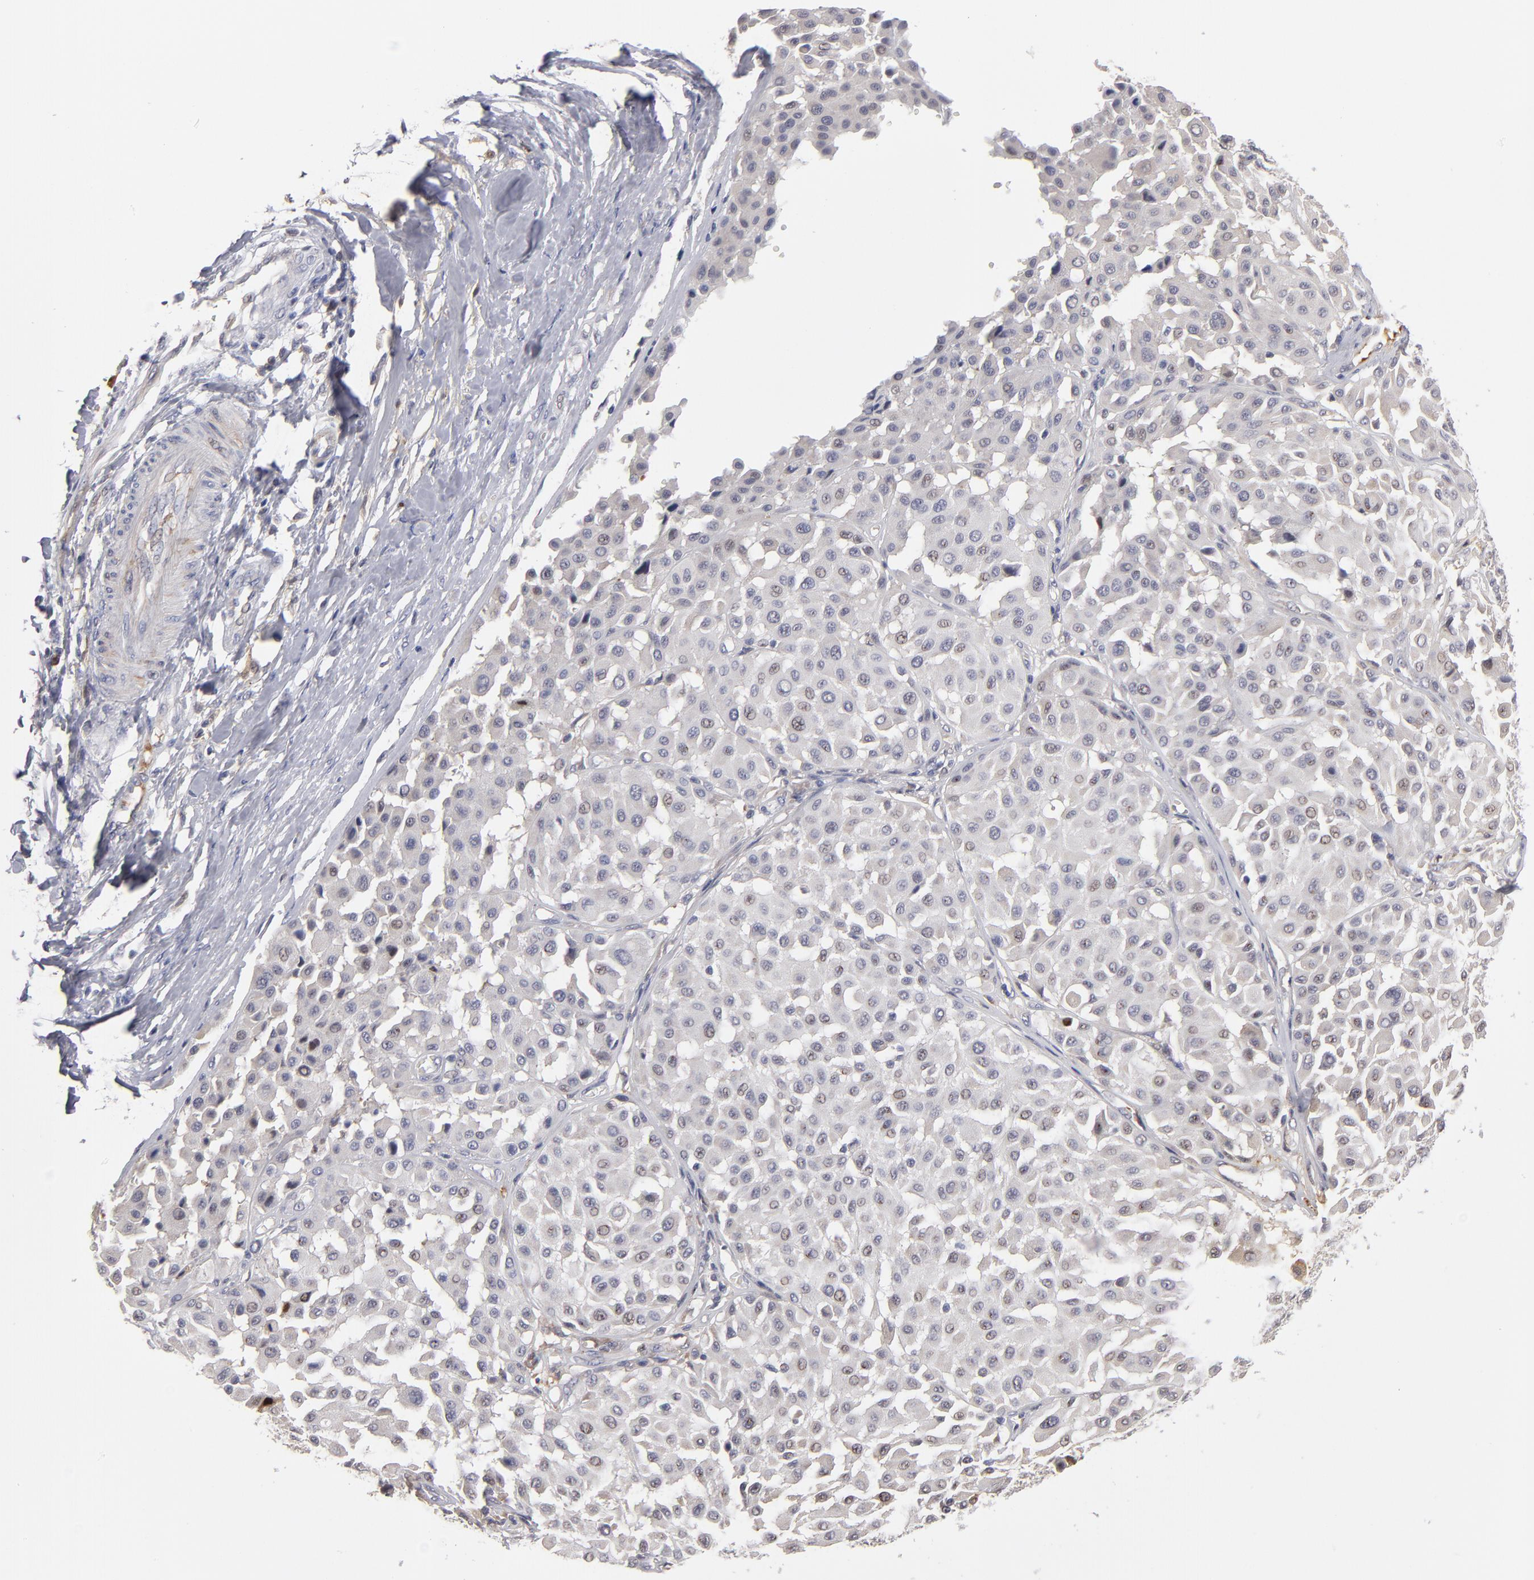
{"staining": {"intensity": "negative", "quantity": "none", "location": "none"}, "tissue": "melanoma", "cell_type": "Tumor cells", "image_type": "cancer", "snomed": [{"axis": "morphology", "description": "Malignant melanoma, Metastatic site"}, {"axis": "topography", "description": "Soft tissue"}], "caption": "Malignant melanoma (metastatic site) stained for a protein using IHC exhibits no positivity tumor cells.", "gene": "EXD2", "patient": {"sex": "male", "age": 41}}